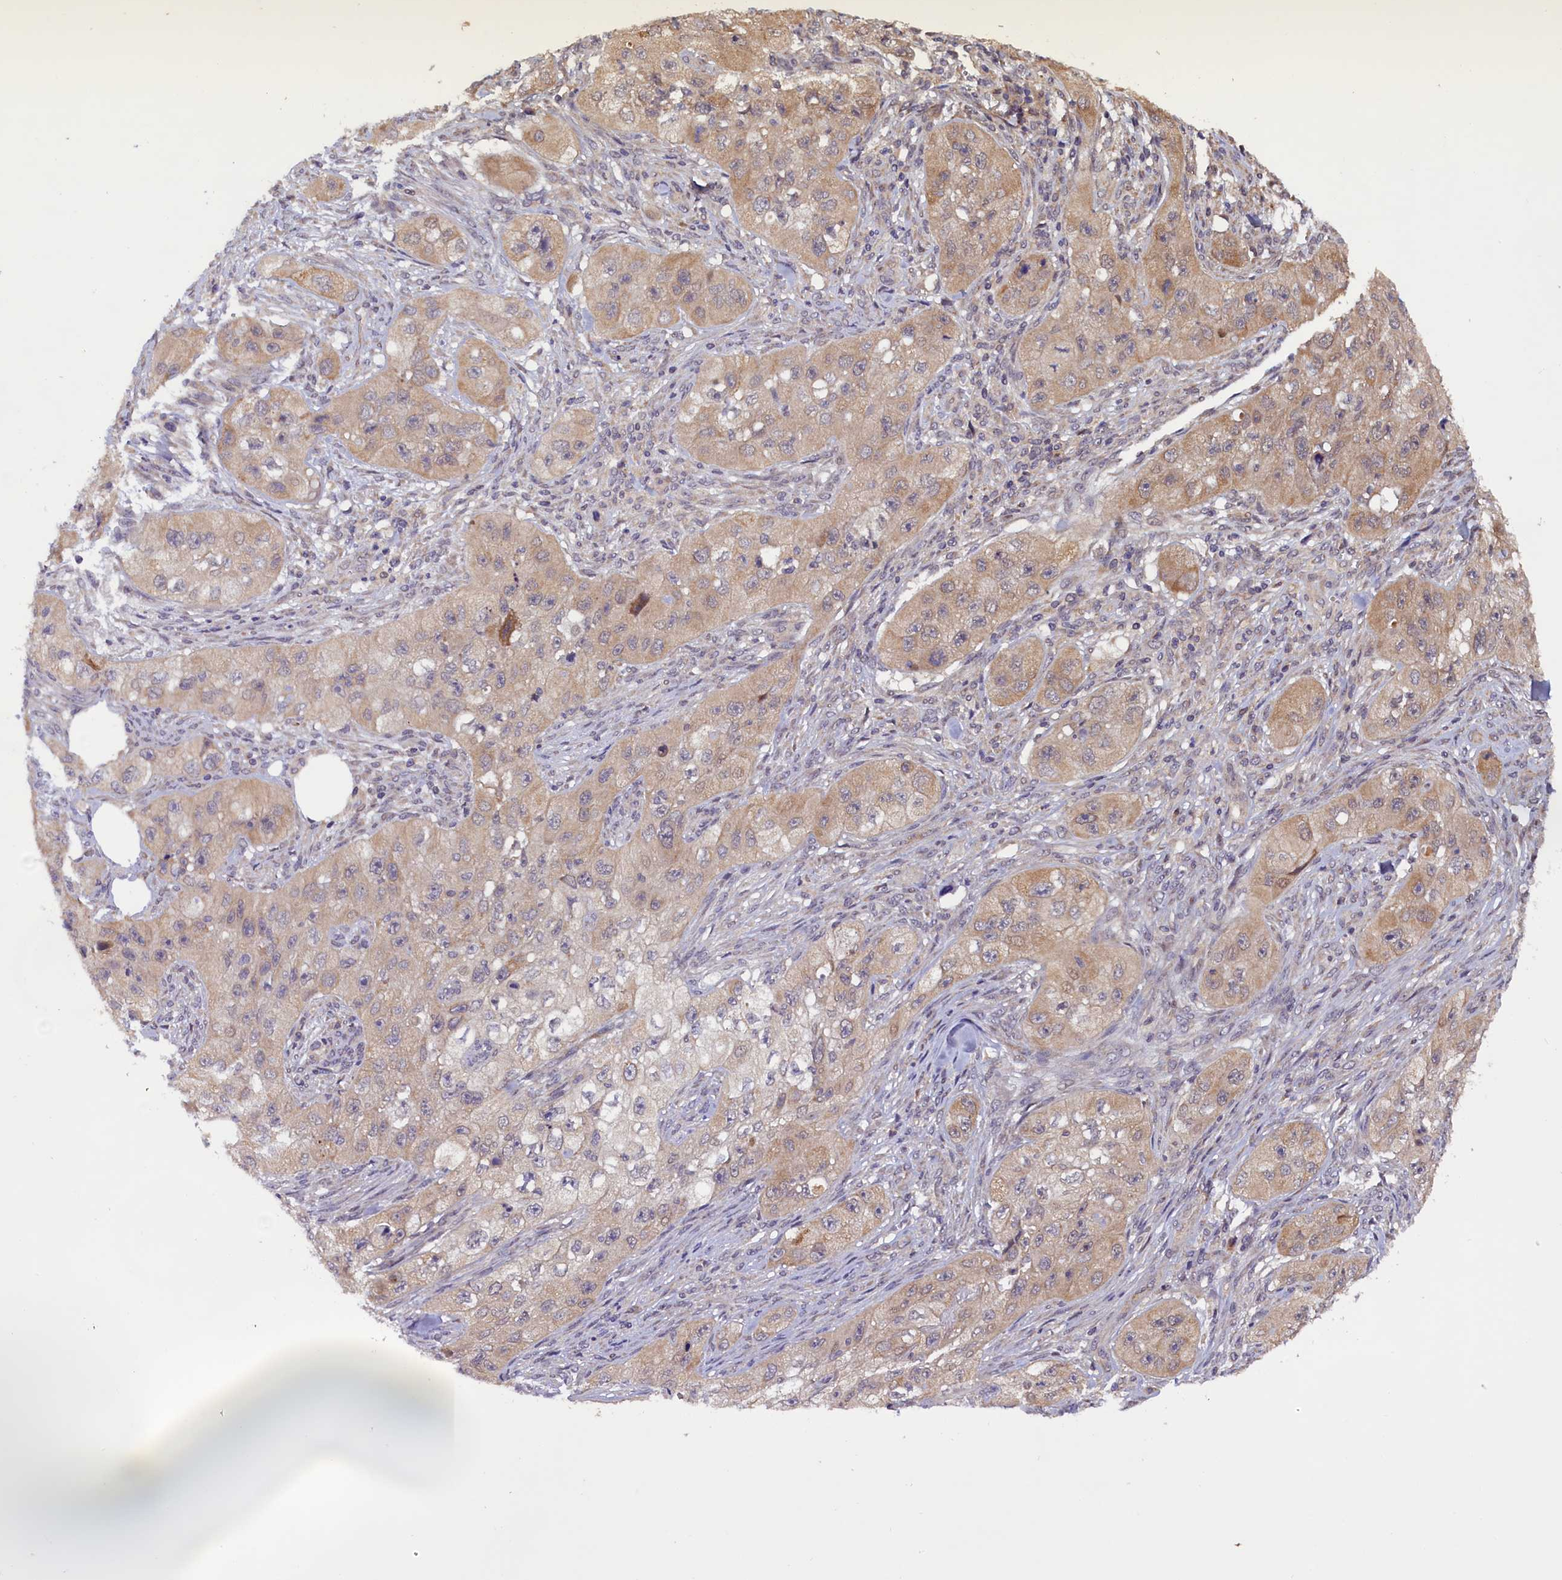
{"staining": {"intensity": "weak", "quantity": "25%-75%", "location": "cytoplasmic/membranous"}, "tissue": "skin cancer", "cell_type": "Tumor cells", "image_type": "cancer", "snomed": [{"axis": "morphology", "description": "Squamous cell carcinoma, NOS"}, {"axis": "topography", "description": "Skin"}, {"axis": "topography", "description": "Subcutis"}], "caption": "Immunohistochemistry (DAB) staining of human skin cancer reveals weak cytoplasmic/membranous protein expression in approximately 25%-75% of tumor cells.", "gene": "DOHH", "patient": {"sex": "male", "age": 73}}